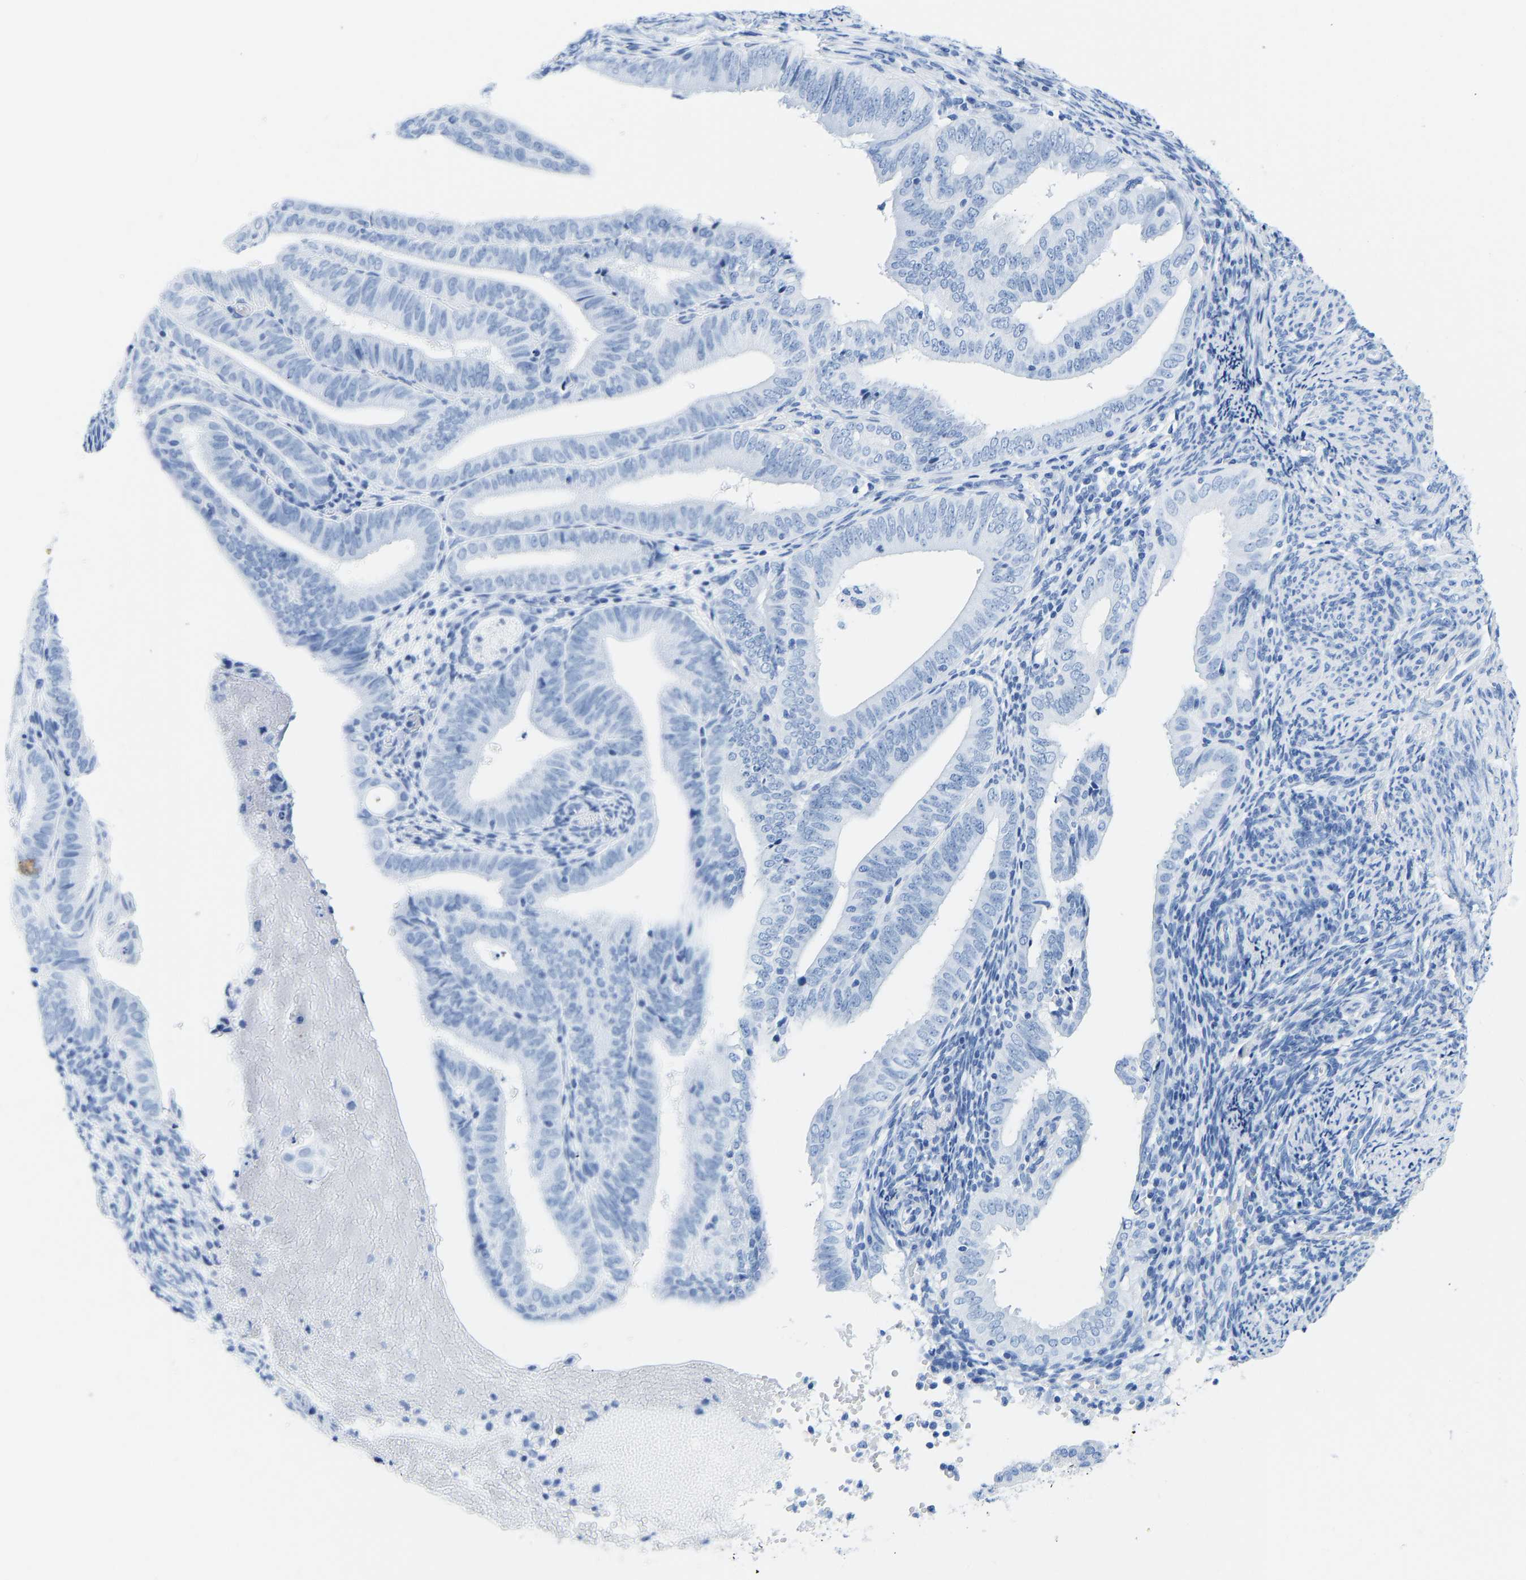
{"staining": {"intensity": "negative", "quantity": "none", "location": "none"}, "tissue": "endometrial cancer", "cell_type": "Tumor cells", "image_type": "cancer", "snomed": [{"axis": "morphology", "description": "Adenocarcinoma, NOS"}, {"axis": "topography", "description": "Endometrium"}], "caption": "Endometrial cancer (adenocarcinoma) was stained to show a protein in brown. There is no significant staining in tumor cells.", "gene": "ELMO2", "patient": {"sex": "female", "age": 58}}